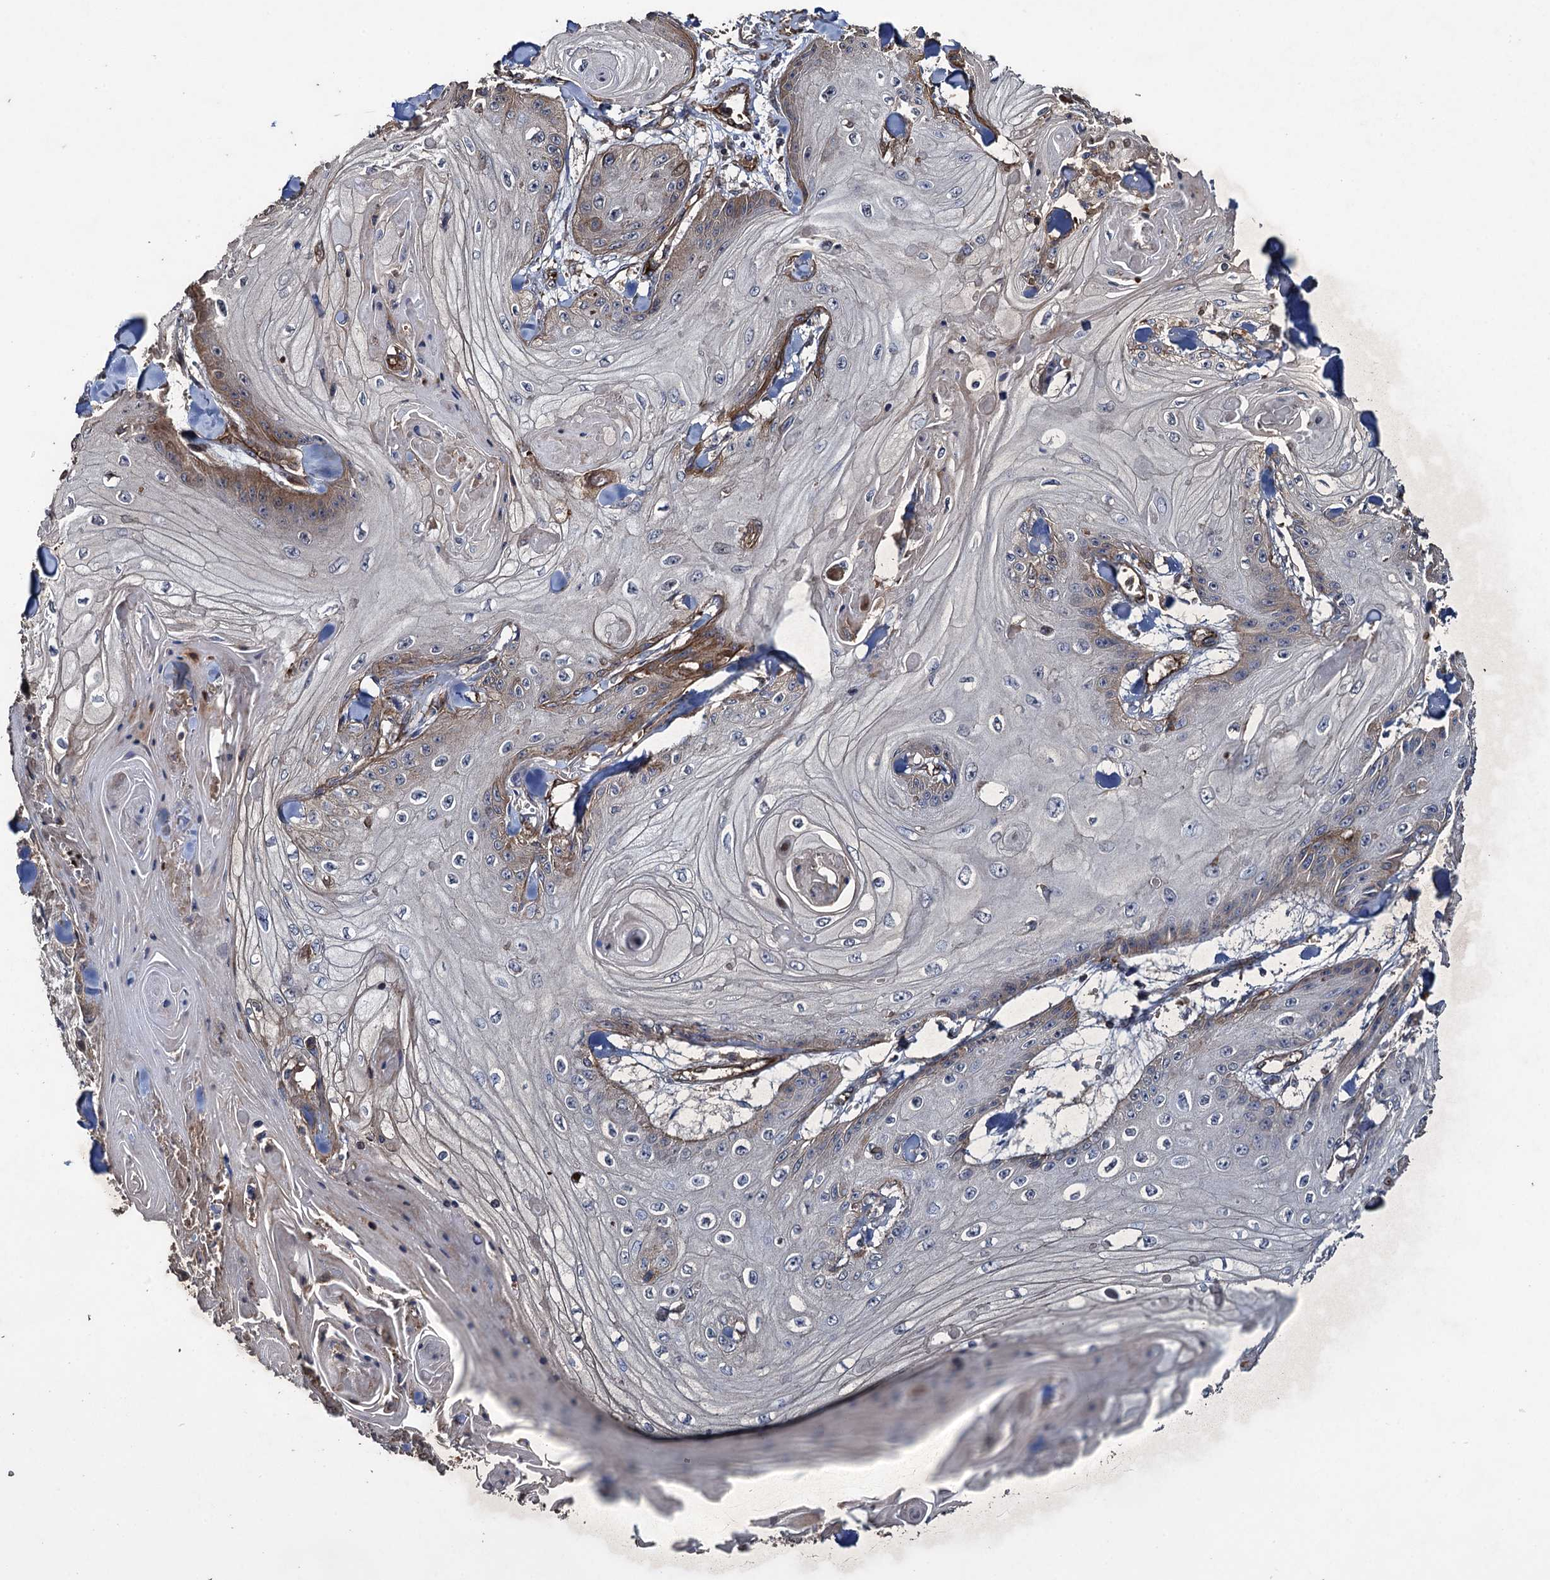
{"staining": {"intensity": "weak", "quantity": "<25%", "location": "cytoplasmic/membranous"}, "tissue": "skin cancer", "cell_type": "Tumor cells", "image_type": "cancer", "snomed": [{"axis": "morphology", "description": "Squamous cell carcinoma, NOS"}, {"axis": "topography", "description": "Skin"}], "caption": "An image of skin cancer (squamous cell carcinoma) stained for a protein exhibits no brown staining in tumor cells.", "gene": "TXNDC11", "patient": {"sex": "male", "age": 74}}